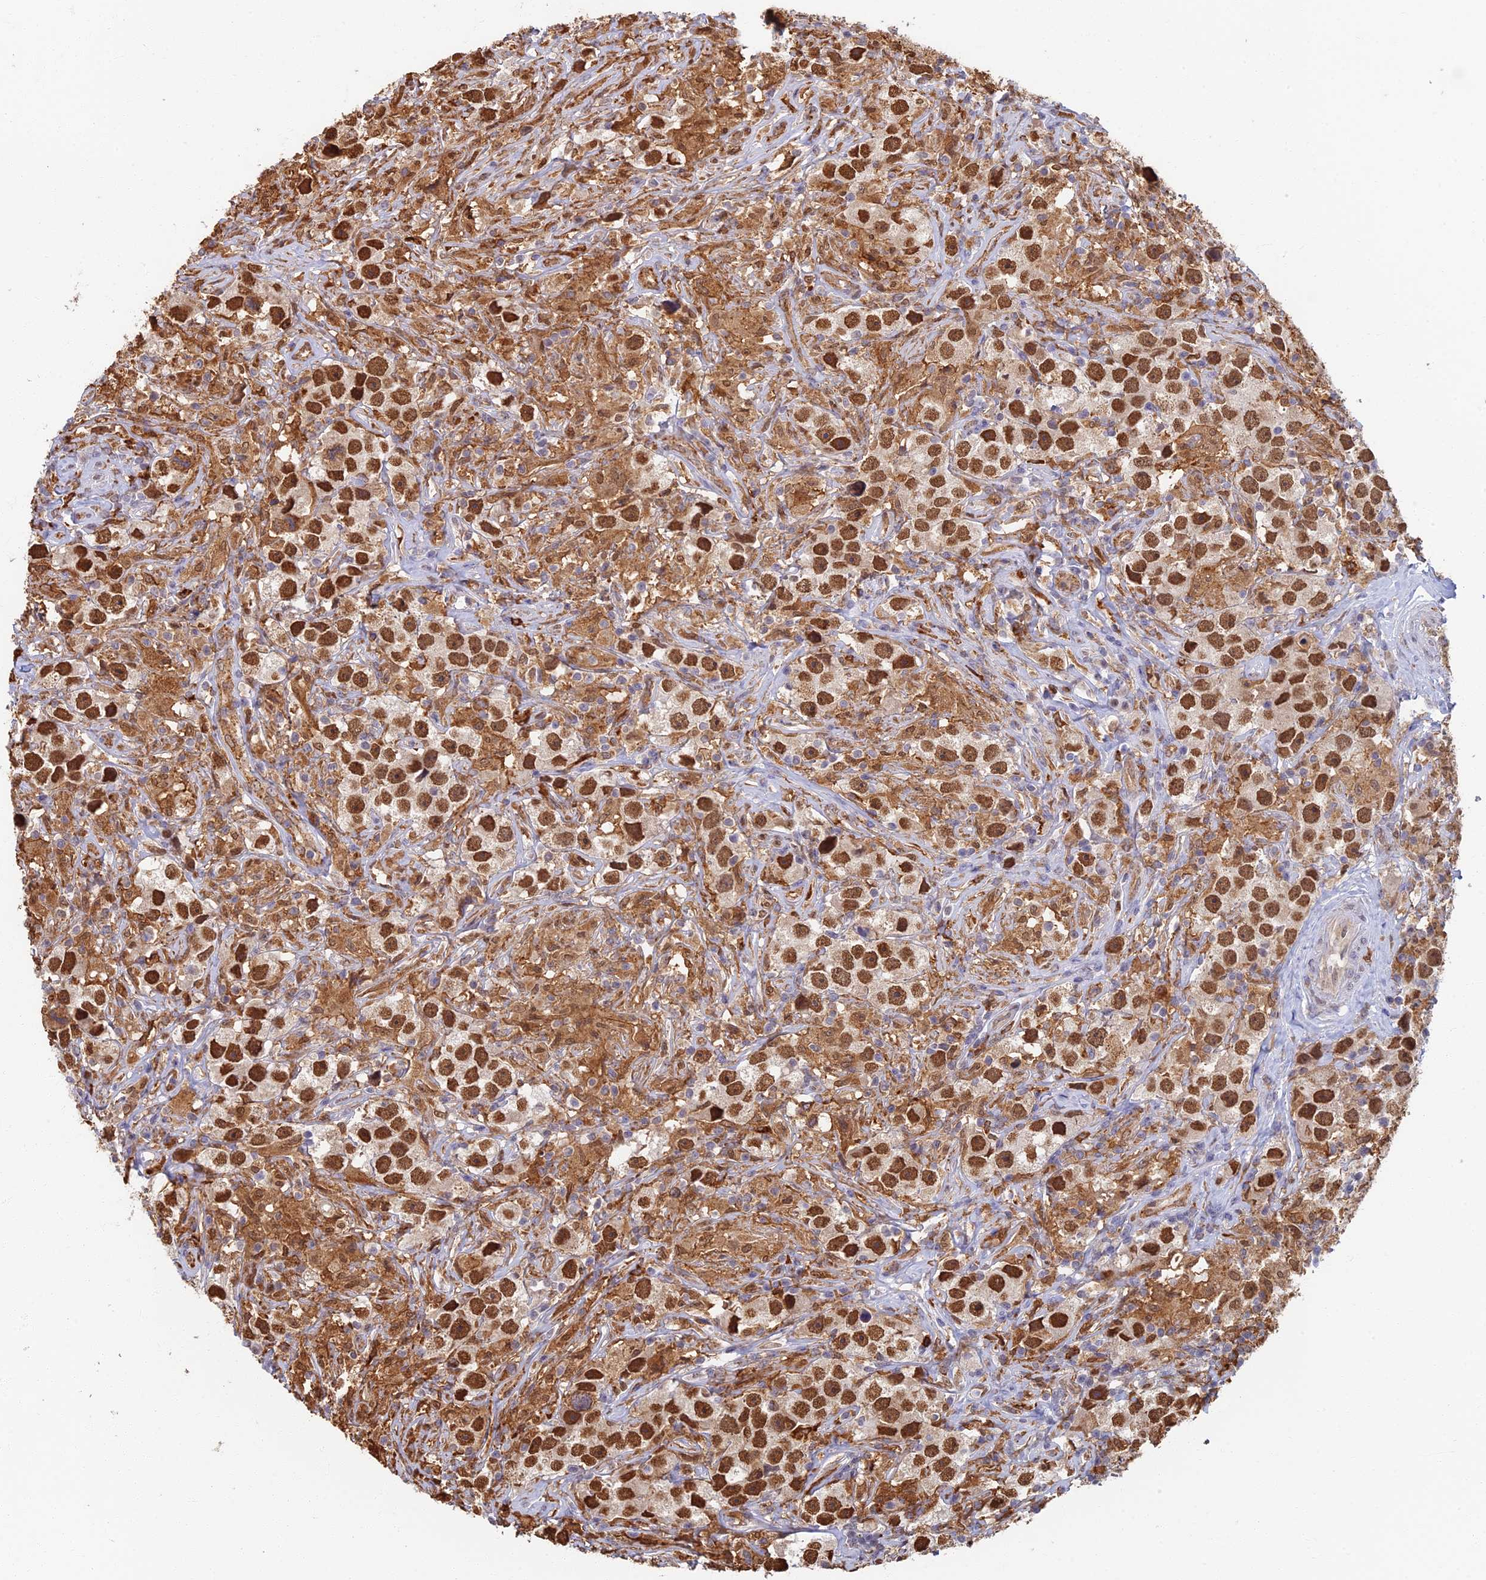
{"staining": {"intensity": "strong", "quantity": ">75%", "location": "nuclear"}, "tissue": "testis cancer", "cell_type": "Tumor cells", "image_type": "cancer", "snomed": [{"axis": "morphology", "description": "Seminoma, NOS"}, {"axis": "topography", "description": "Testis"}], "caption": "Testis cancer stained for a protein (brown) reveals strong nuclear positive staining in about >75% of tumor cells.", "gene": "GPATCH1", "patient": {"sex": "male", "age": 49}}